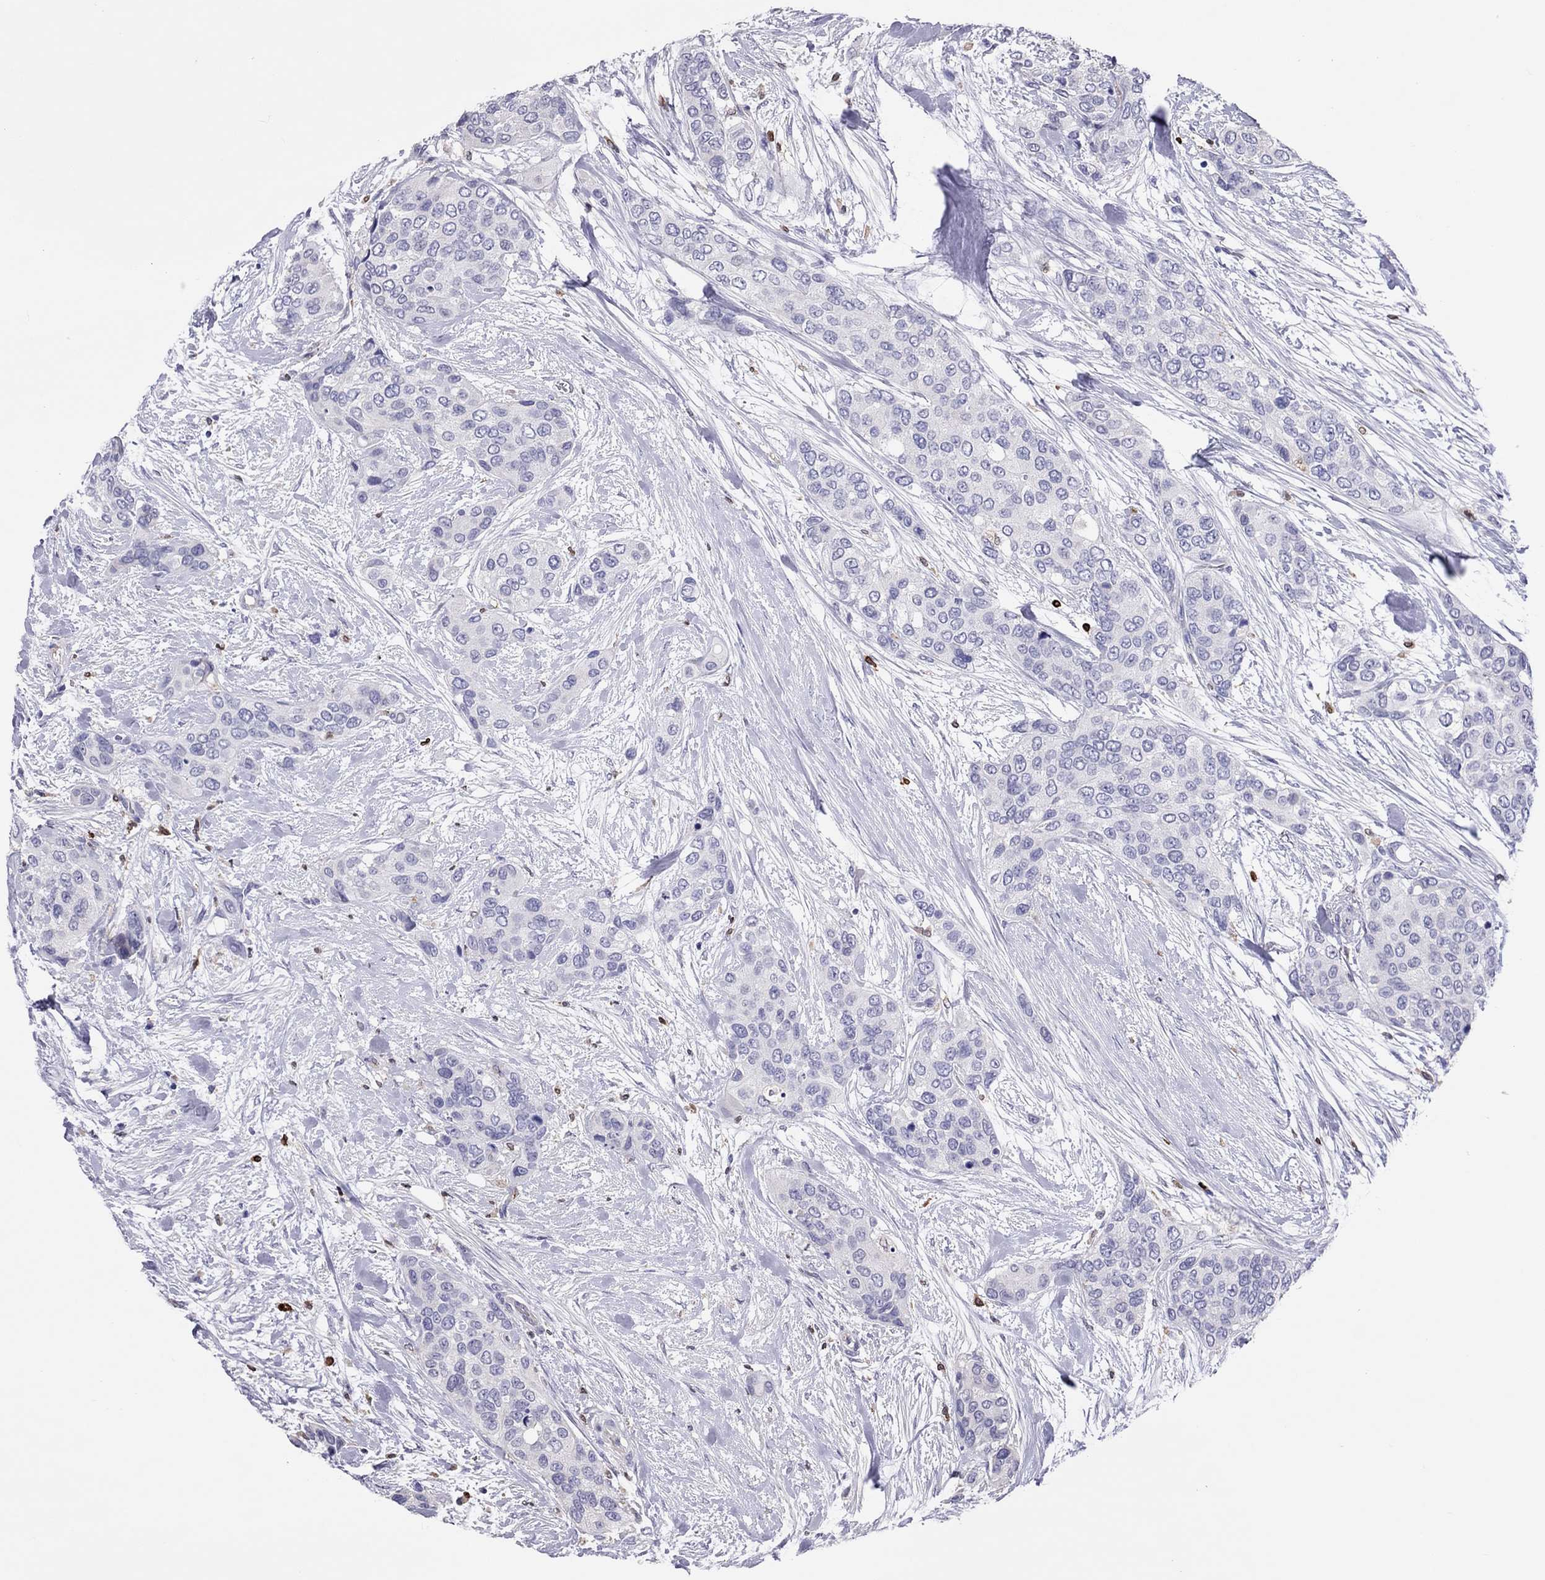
{"staining": {"intensity": "negative", "quantity": "none", "location": "none"}, "tissue": "urothelial cancer", "cell_type": "Tumor cells", "image_type": "cancer", "snomed": [{"axis": "morphology", "description": "Urothelial carcinoma, High grade"}, {"axis": "topography", "description": "Urinary bladder"}], "caption": "DAB immunohistochemical staining of human urothelial cancer reveals no significant positivity in tumor cells. Nuclei are stained in blue.", "gene": "ADORA2A", "patient": {"sex": "male", "age": 77}}